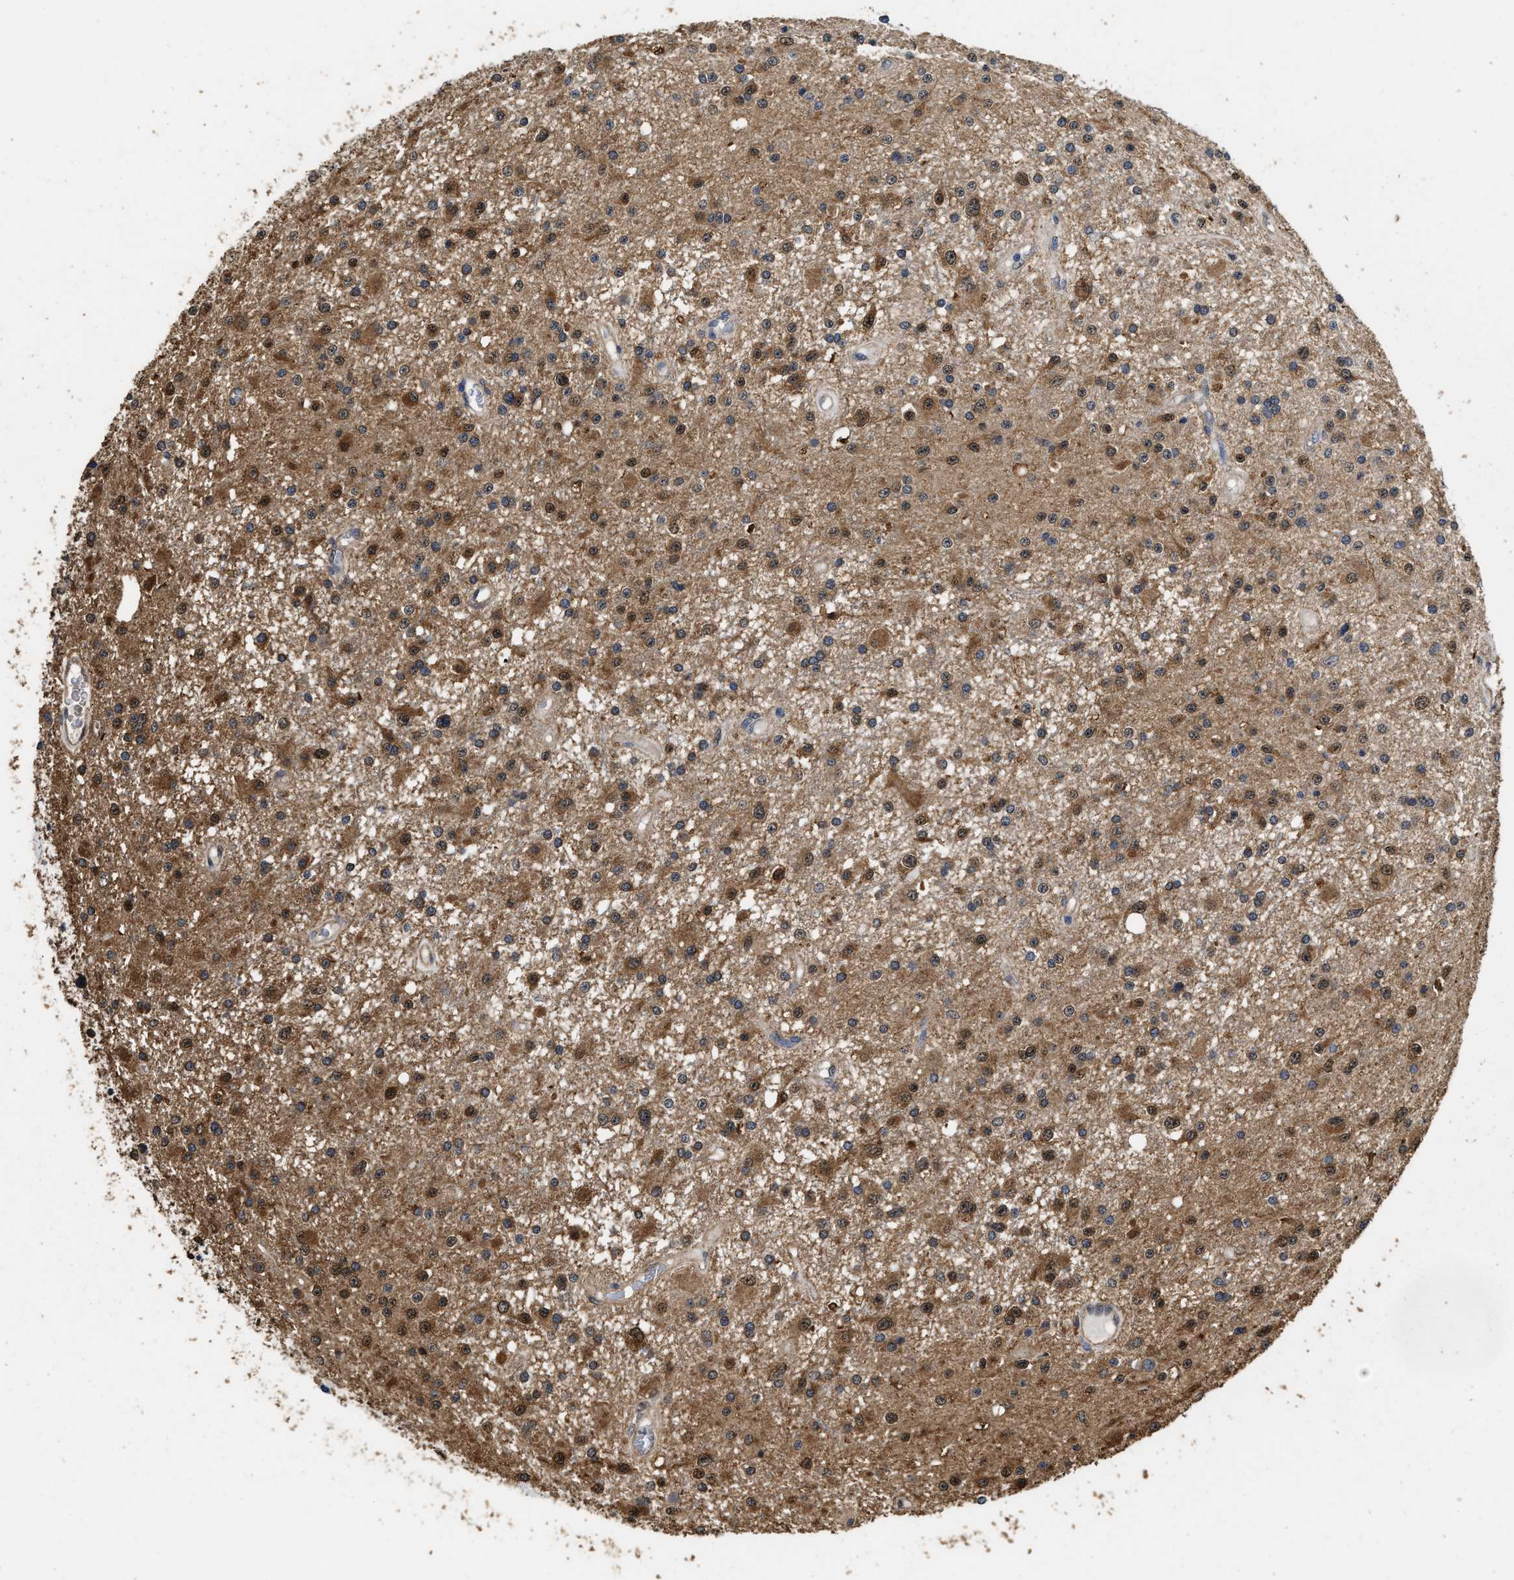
{"staining": {"intensity": "moderate", "quantity": ">75%", "location": "cytoplasmic/membranous,nuclear"}, "tissue": "glioma", "cell_type": "Tumor cells", "image_type": "cancer", "snomed": [{"axis": "morphology", "description": "Glioma, malignant, Low grade"}, {"axis": "topography", "description": "Brain"}], "caption": "Brown immunohistochemical staining in malignant low-grade glioma exhibits moderate cytoplasmic/membranous and nuclear positivity in approximately >75% of tumor cells.", "gene": "YWHAE", "patient": {"sex": "male", "age": 58}}